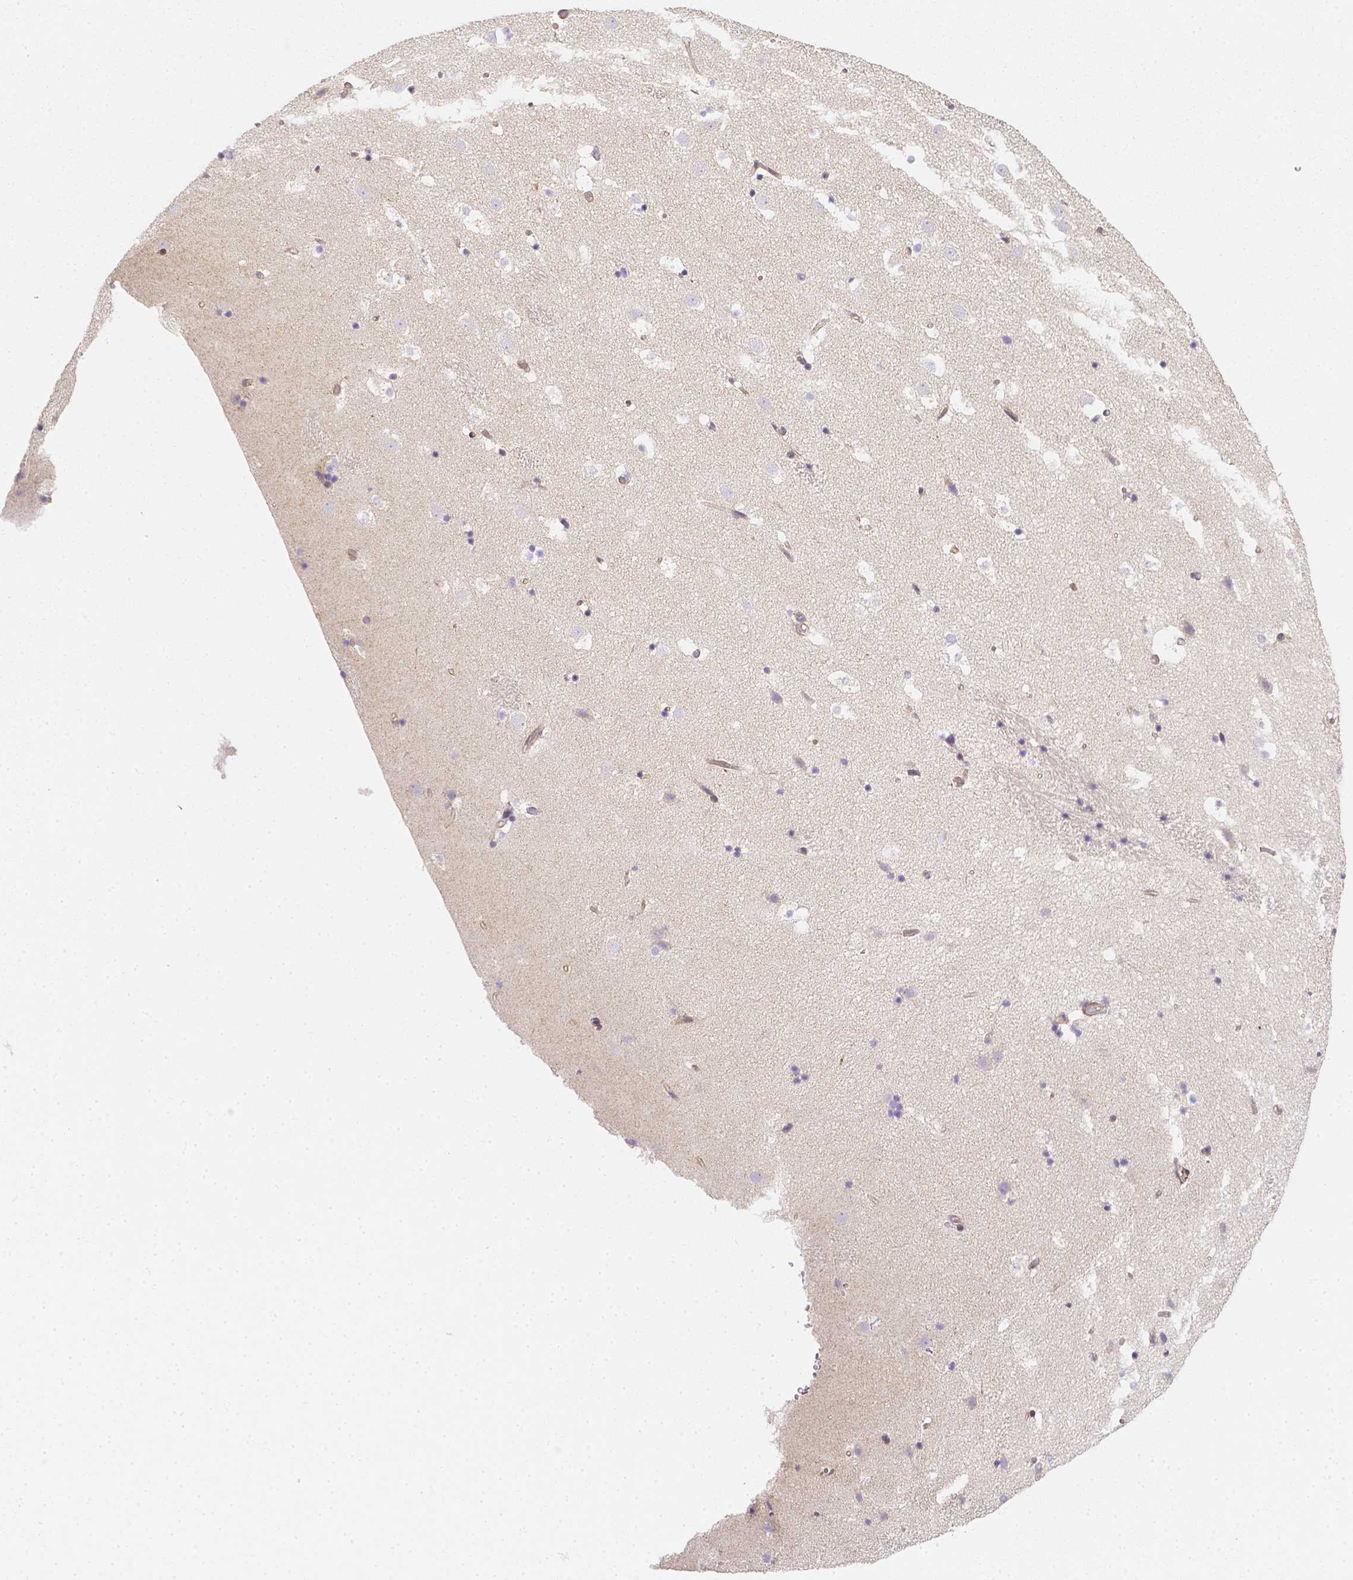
{"staining": {"intensity": "negative", "quantity": "none", "location": "none"}, "tissue": "caudate", "cell_type": "Glial cells", "image_type": "normal", "snomed": [{"axis": "morphology", "description": "Normal tissue, NOS"}, {"axis": "topography", "description": "Lateral ventricle wall"}], "caption": "IHC histopathology image of benign caudate stained for a protein (brown), which exhibits no staining in glial cells. The staining was performed using DAB (3,3'-diaminobenzidine) to visualize the protein expression in brown, while the nuclei were stained in blue with hematoxylin (Magnification: 20x).", "gene": "ASAH2B", "patient": {"sex": "male", "age": 37}}